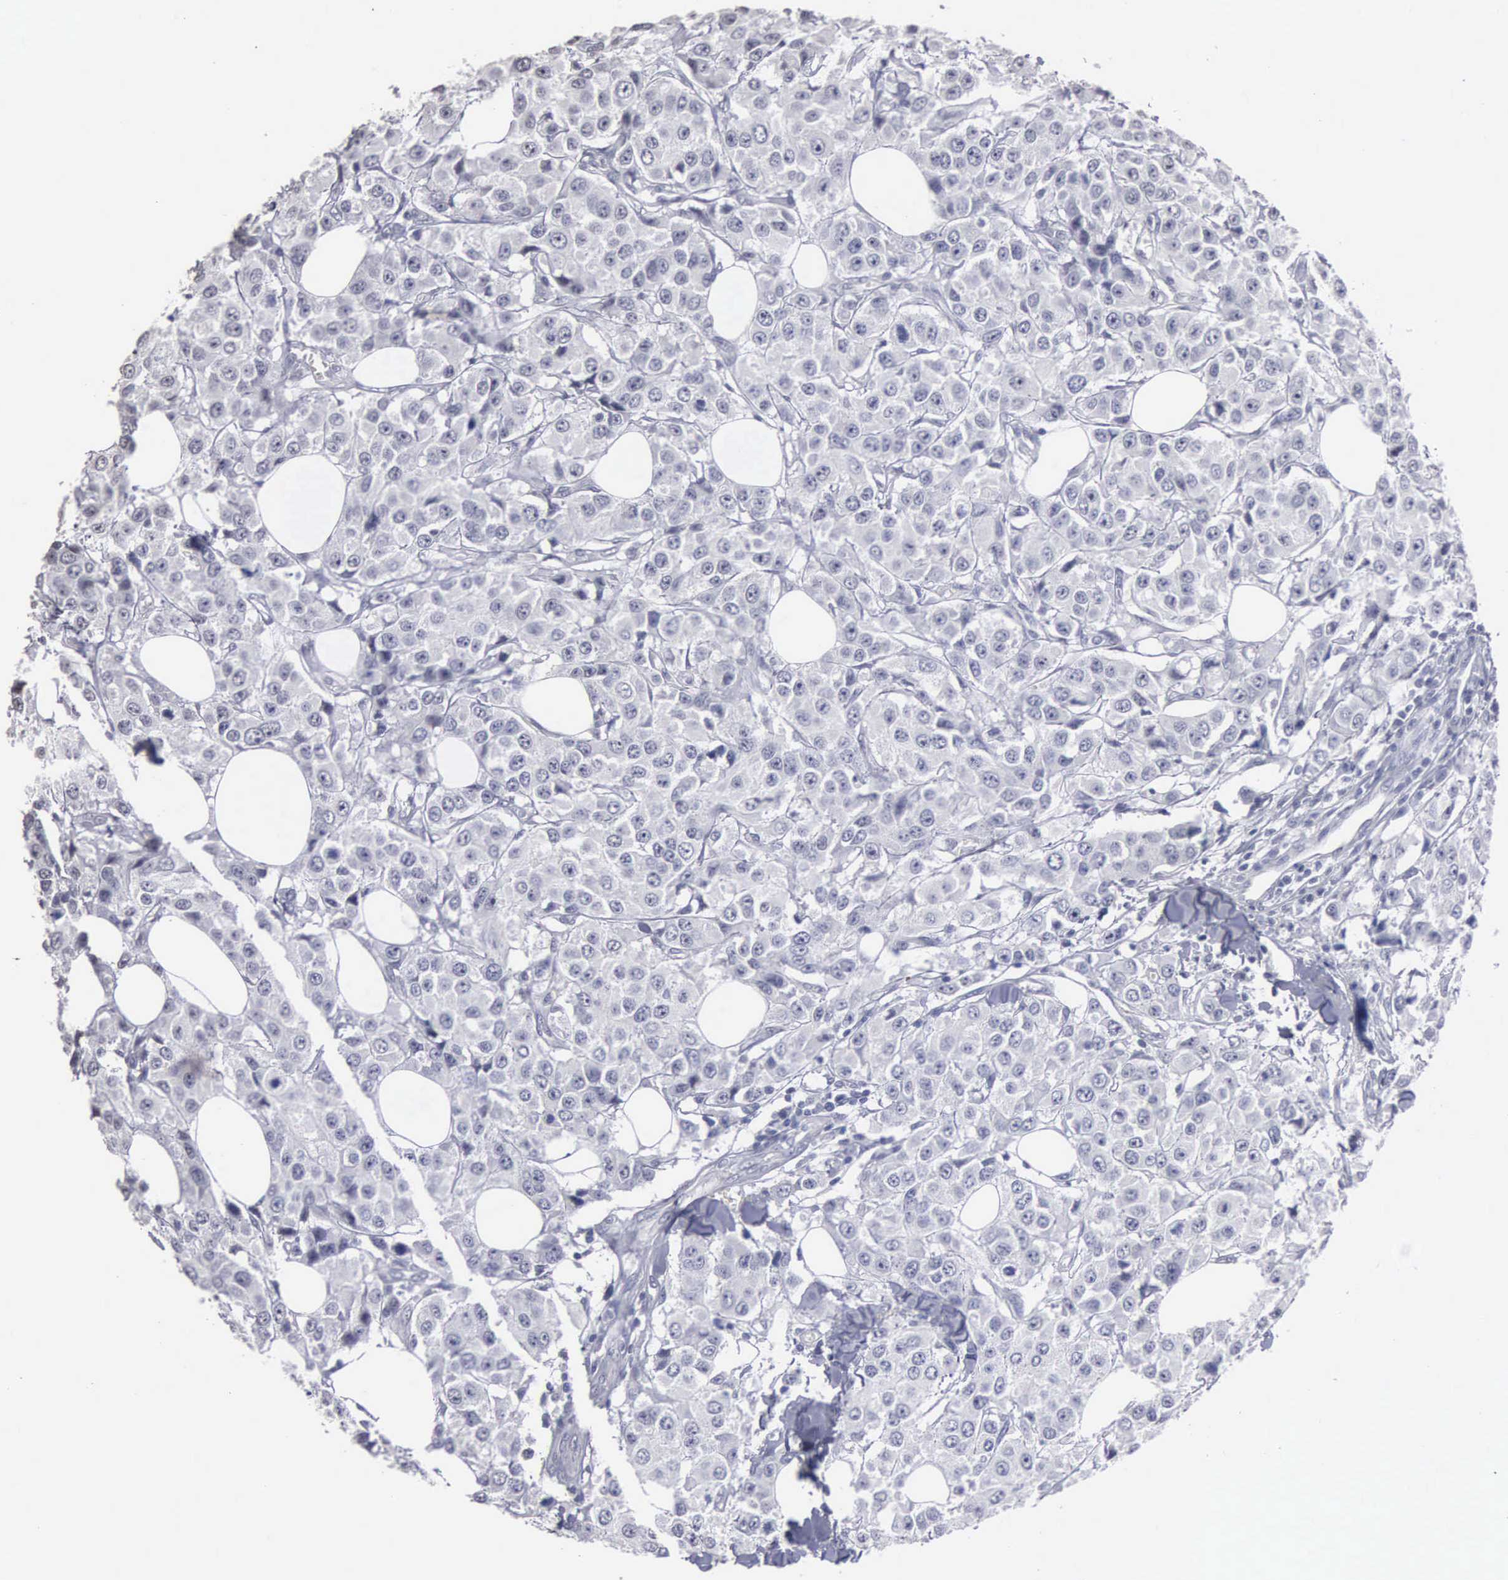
{"staining": {"intensity": "negative", "quantity": "none", "location": "none"}, "tissue": "breast cancer", "cell_type": "Tumor cells", "image_type": "cancer", "snomed": [{"axis": "morphology", "description": "Duct carcinoma"}, {"axis": "topography", "description": "Breast"}], "caption": "IHC photomicrograph of invasive ductal carcinoma (breast) stained for a protein (brown), which displays no expression in tumor cells.", "gene": "UPB1", "patient": {"sex": "female", "age": 58}}